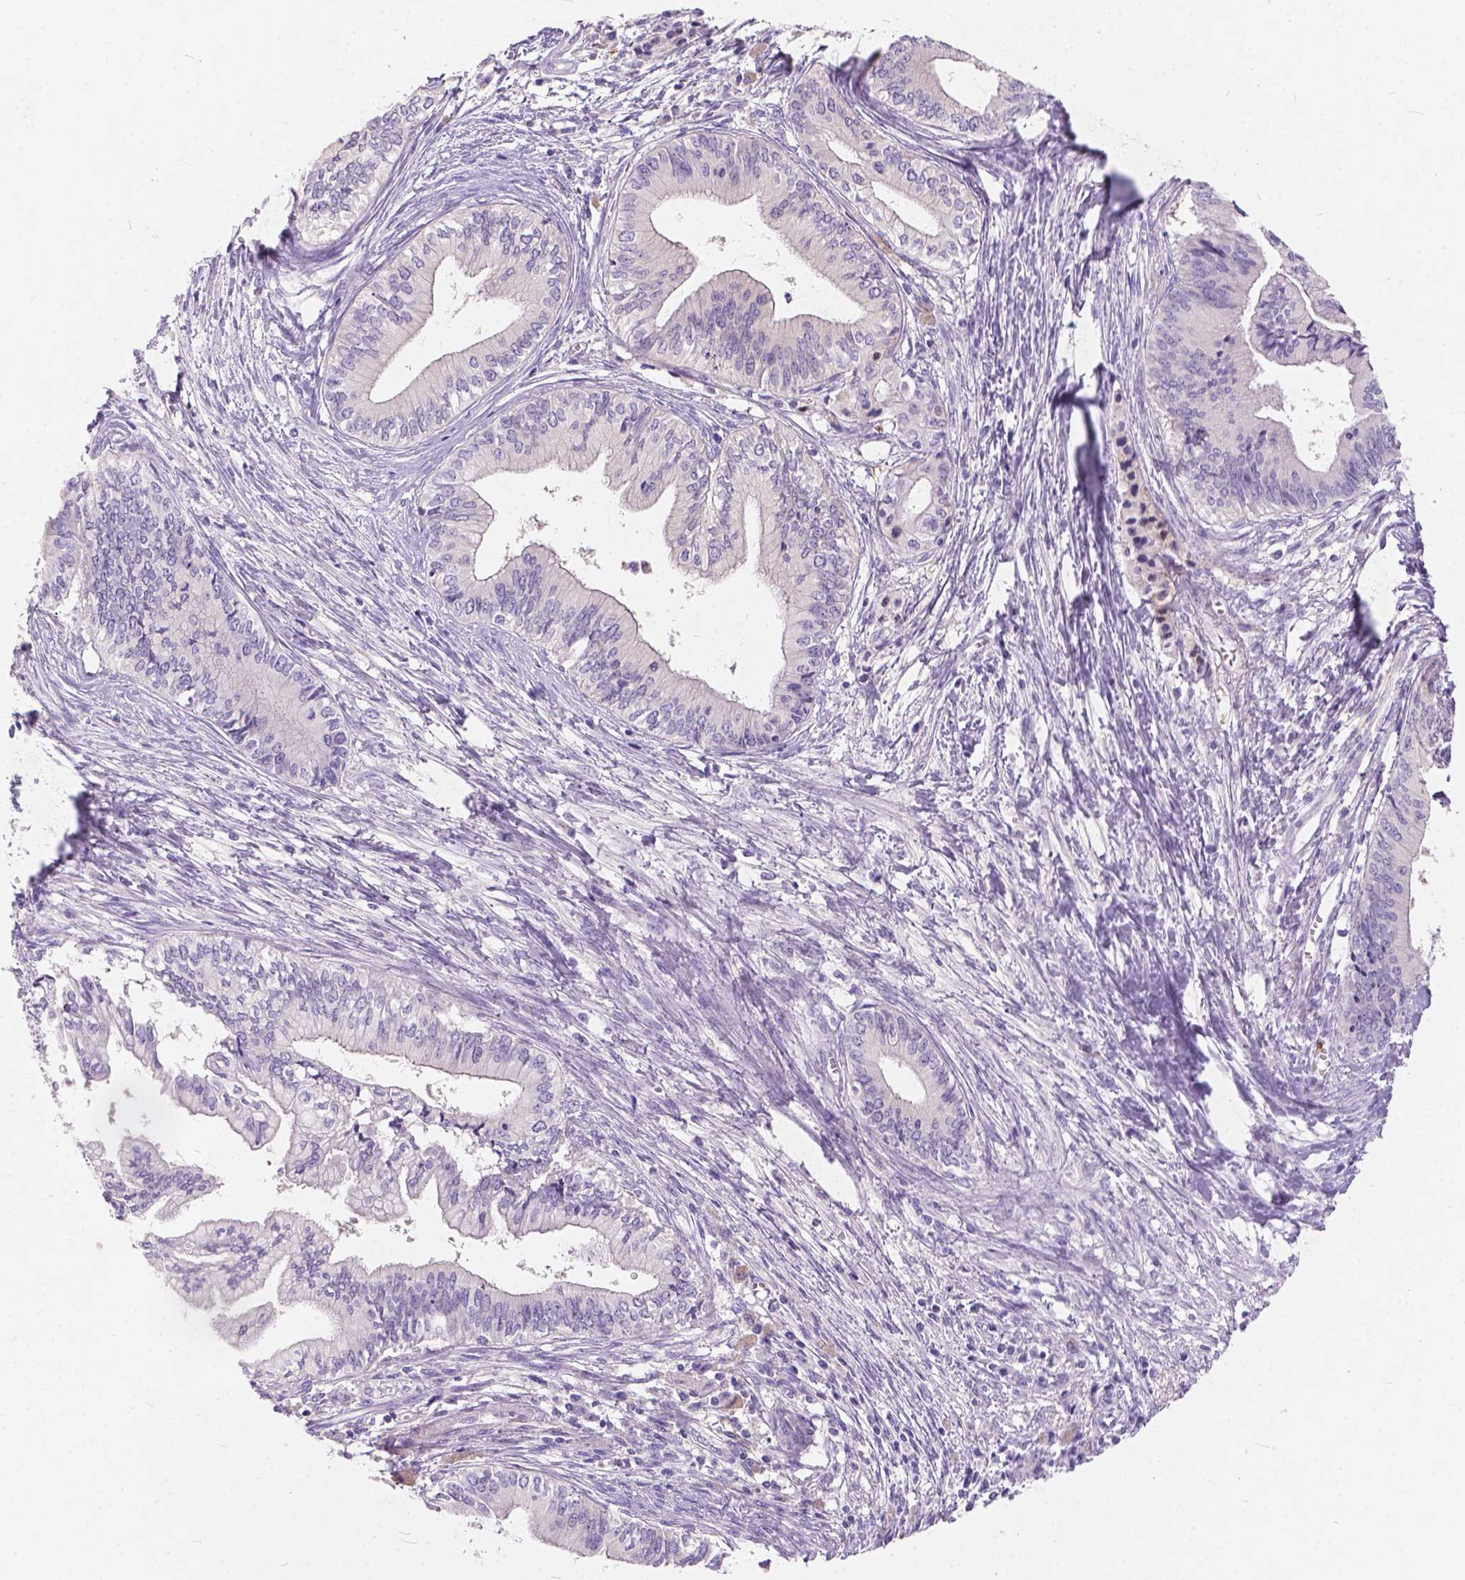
{"staining": {"intensity": "negative", "quantity": "none", "location": "none"}, "tissue": "pancreatic cancer", "cell_type": "Tumor cells", "image_type": "cancer", "snomed": [{"axis": "morphology", "description": "Adenocarcinoma, NOS"}, {"axis": "topography", "description": "Pancreas"}], "caption": "Human pancreatic adenocarcinoma stained for a protein using immunohistochemistry (IHC) demonstrates no positivity in tumor cells.", "gene": "PEX11G", "patient": {"sex": "female", "age": 61}}